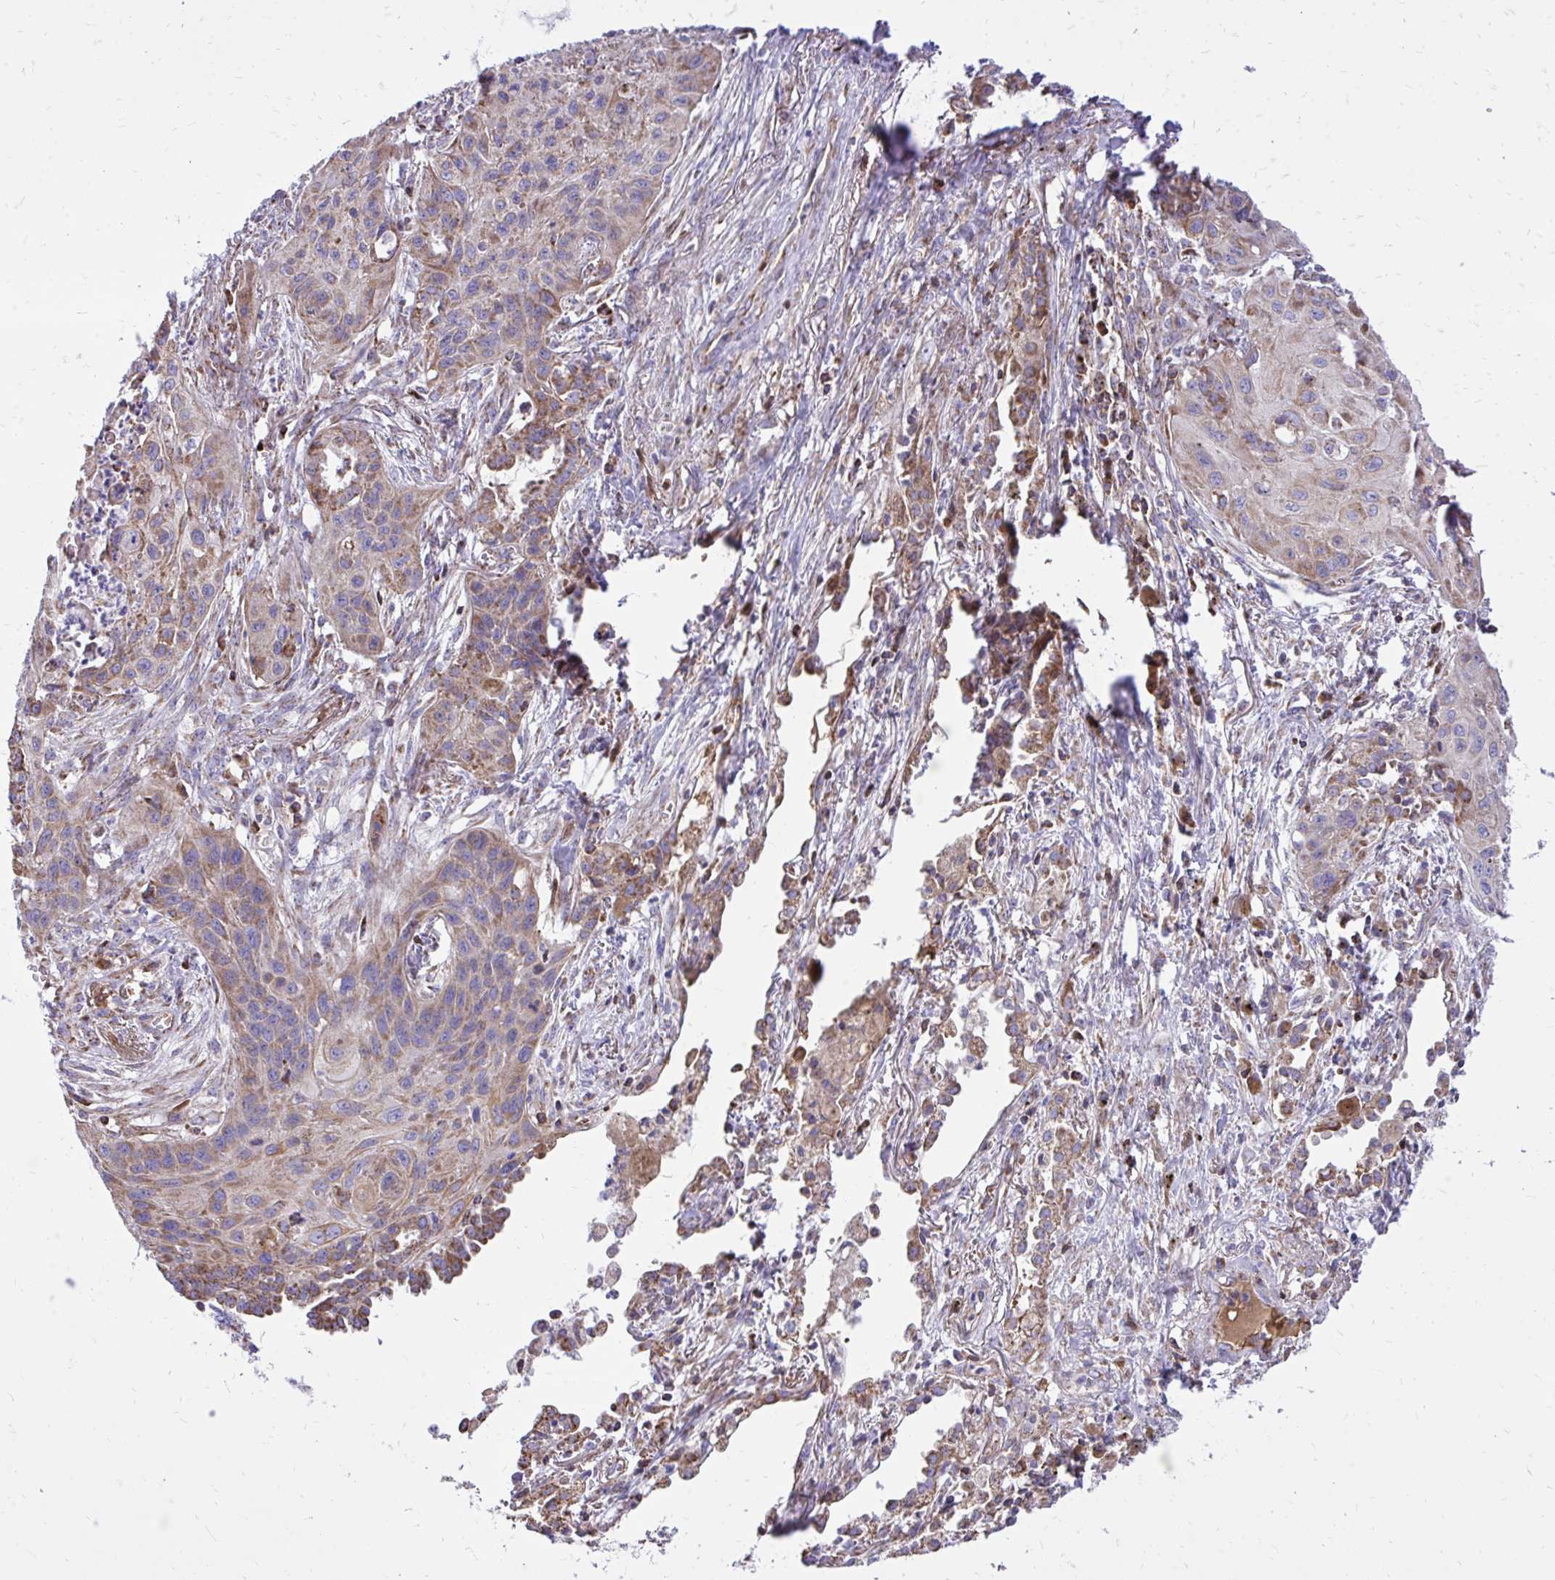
{"staining": {"intensity": "weak", "quantity": ">75%", "location": "cytoplasmic/membranous"}, "tissue": "lung cancer", "cell_type": "Tumor cells", "image_type": "cancer", "snomed": [{"axis": "morphology", "description": "Squamous cell carcinoma, NOS"}, {"axis": "topography", "description": "Lung"}], "caption": "Immunohistochemistry (IHC) micrograph of human lung cancer (squamous cell carcinoma) stained for a protein (brown), which displays low levels of weak cytoplasmic/membranous staining in approximately >75% of tumor cells.", "gene": "ATP13A2", "patient": {"sex": "male", "age": 71}}